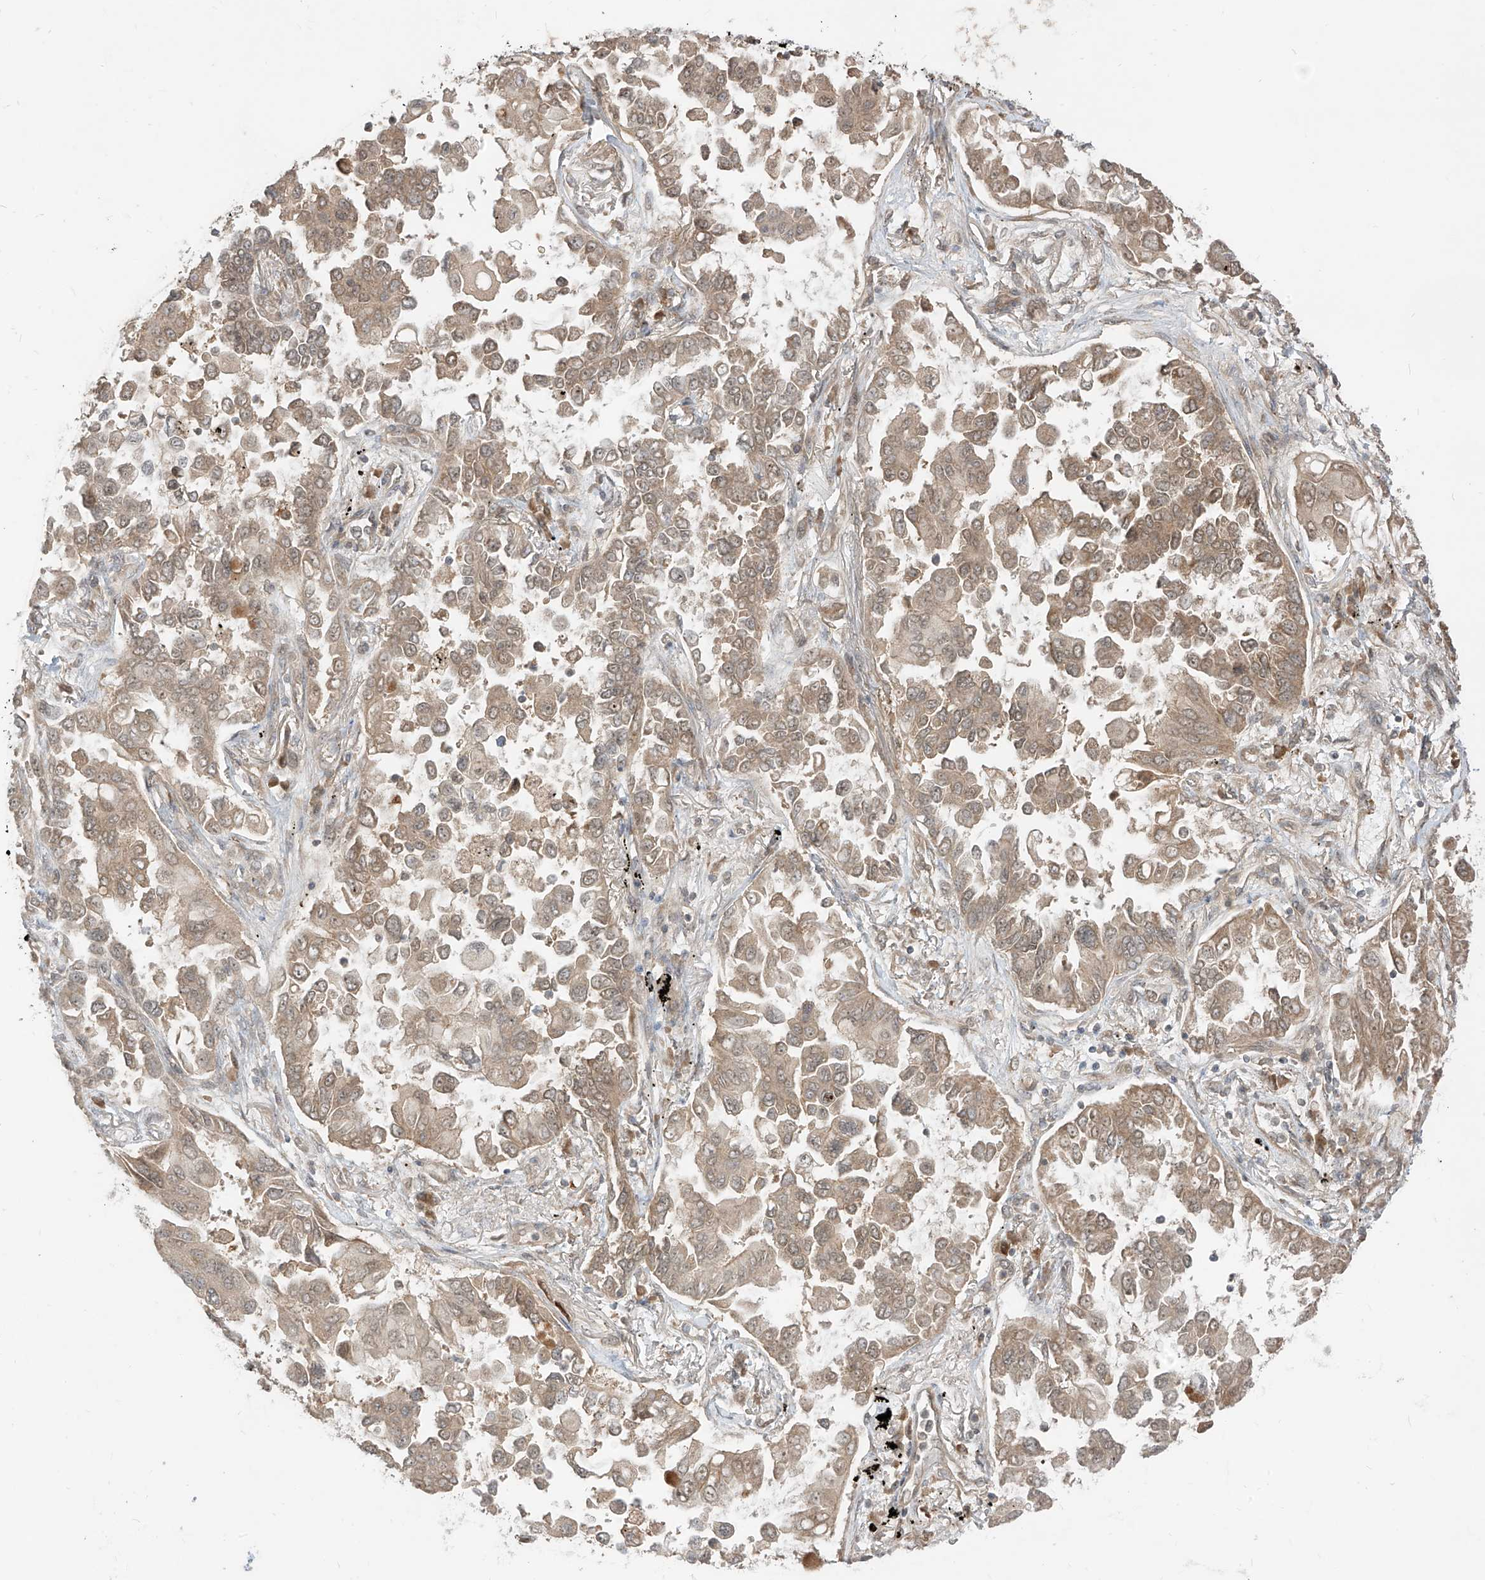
{"staining": {"intensity": "weak", "quantity": ">75%", "location": "cytoplasmic/membranous"}, "tissue": "lung cancer", "cell_type": "Tumor cells", "image_type": "cancer", "snomed": [{"axis": "morphology", "description": "Adenocarcinoma, NOS"}, {"axis": "topography", "description": "Lung"}], "caption": "The image demonstrates staining of lung cancer (adenocarcinoma), revealing weak cytoplasmic/membranous protein positivity (brown color) within tumor cells.", "gene": "LCOR", "patient": {"sex": "female", "age": 67}}